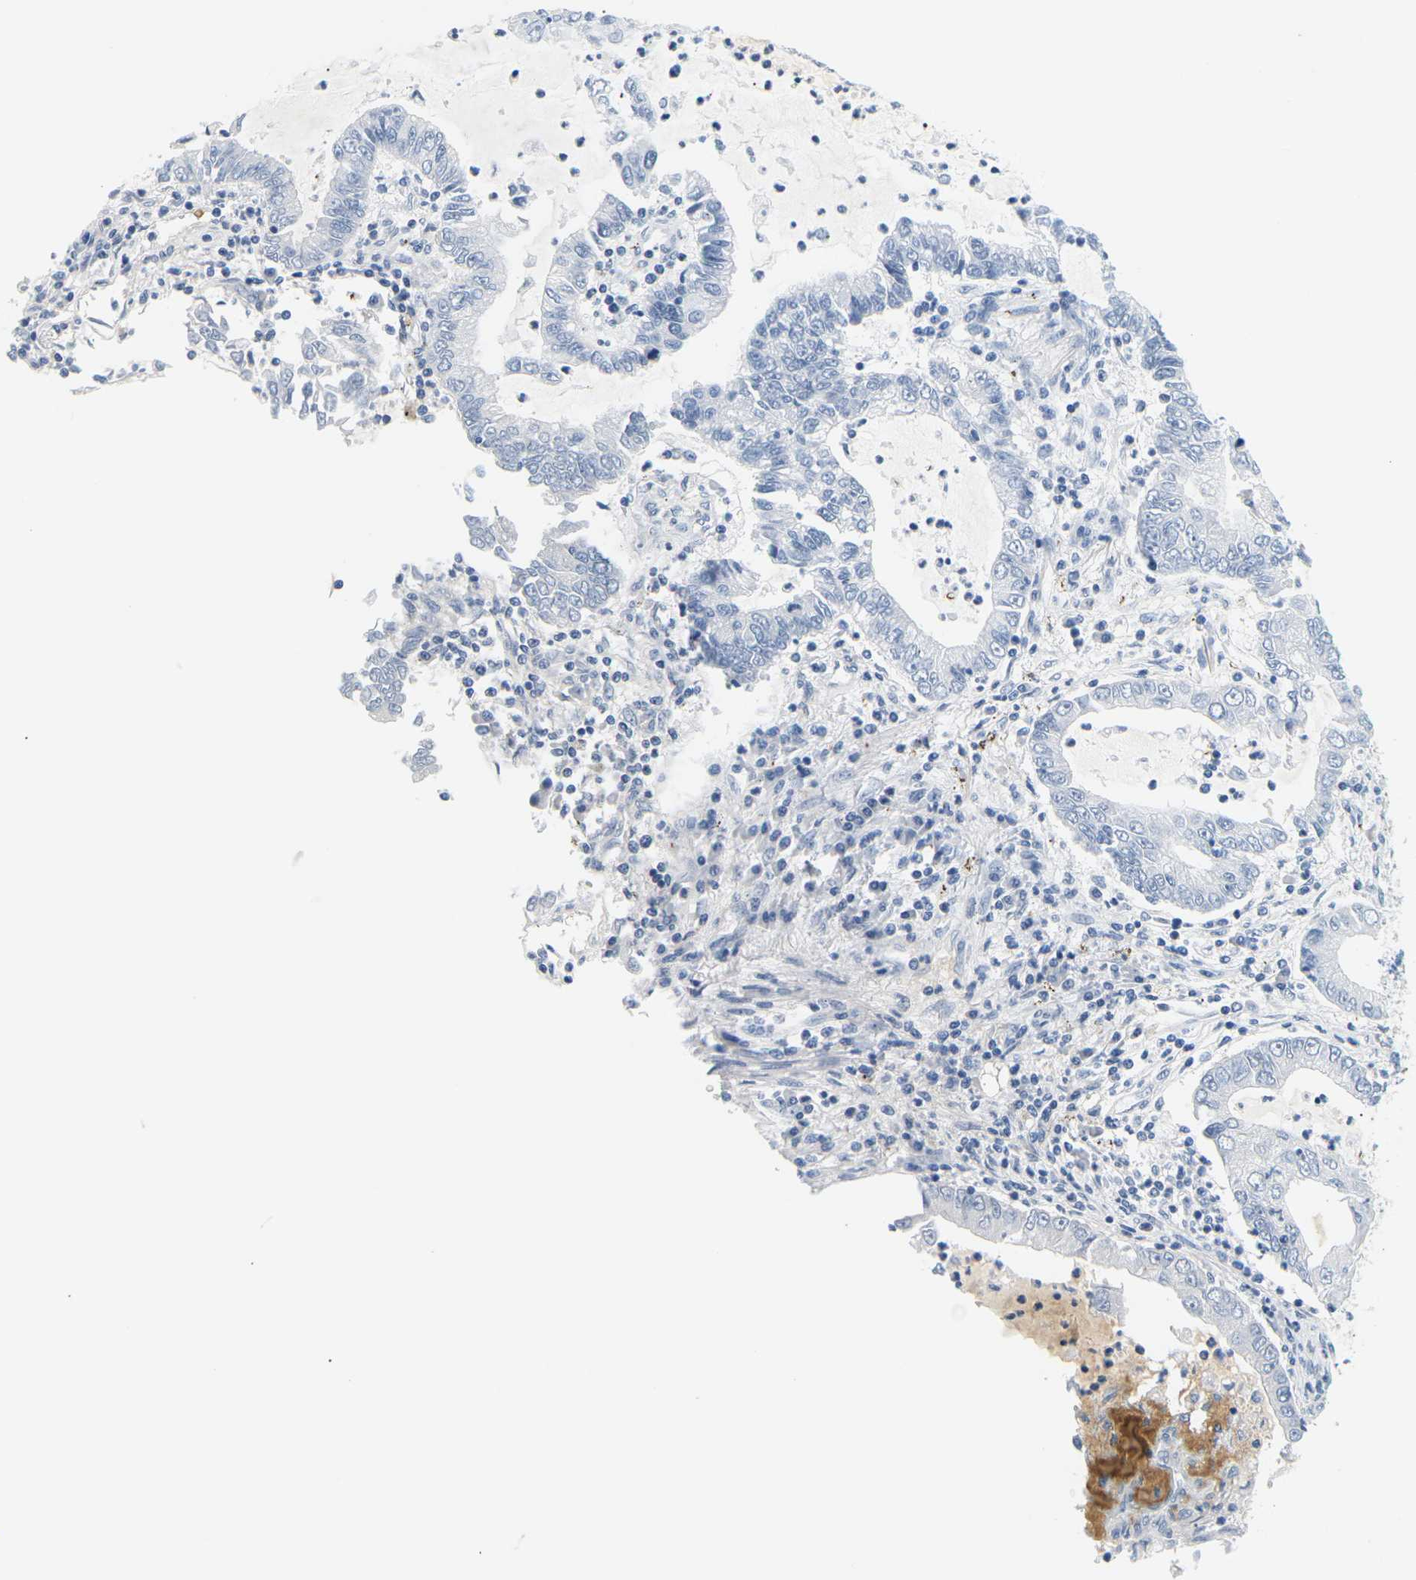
{"staining": {"intensity": "negative", "quantity": "none", "location": "none"}, "tissue": "lung cancer", "cell_type": "Tumor cells", "image_type": "cancer", "snomed": [{"axis": "morphology", "description": "Adenocarcinoma, NOS"}, {"axis": "topography", "description": "Lung"}], "caption": "DAB (3,3'-diaminobenzidine) immunohistochemical staining of lung adenocarcinoma displays no significant positivity in tumor cells.", "gene": "APOB", "patient": {"sex": "female", "age": 51}}